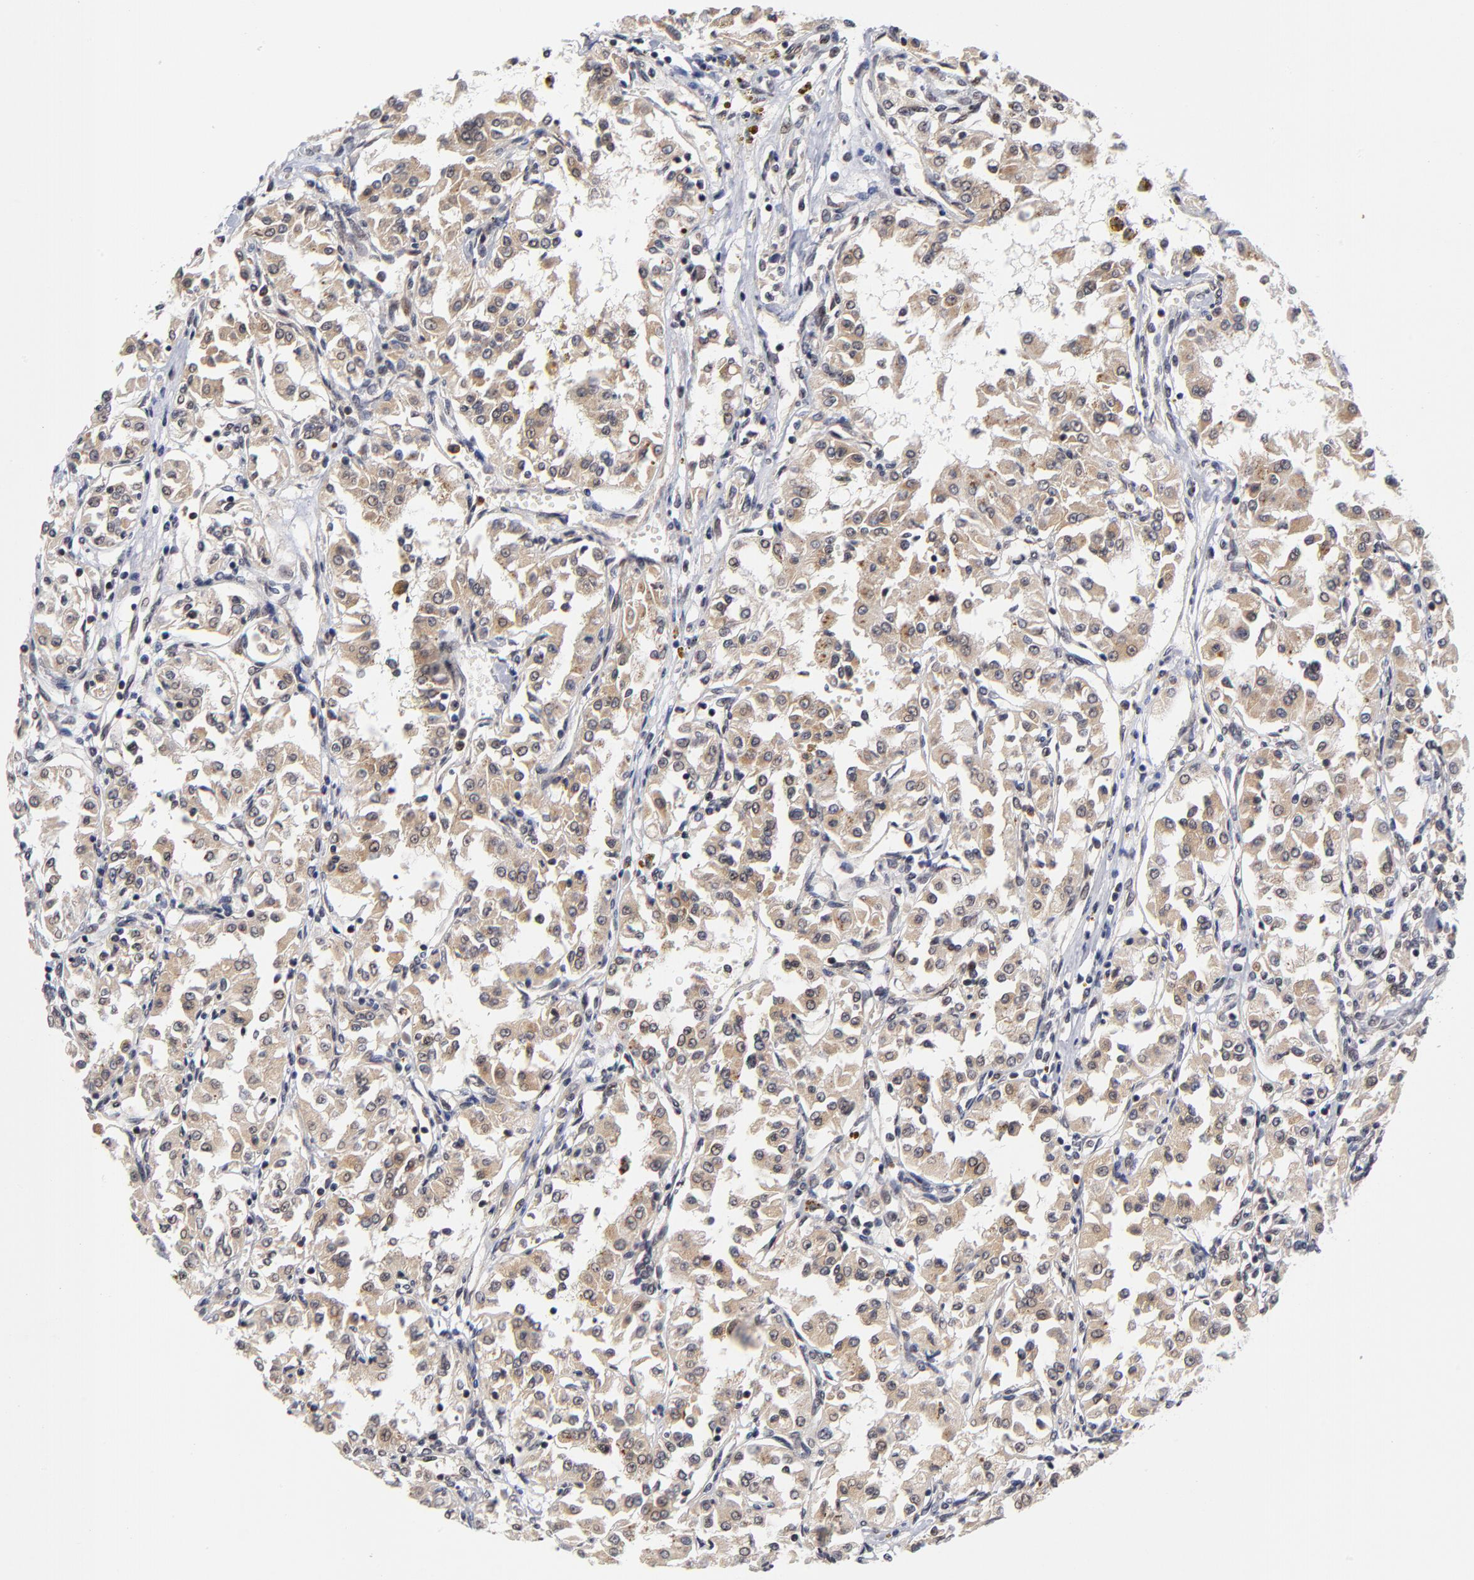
{"staining": {"intensity": "weak", "quantity": ">75%", "location": "cytoplasmic/membranous"}, "tissue": "renal cancer", "cell_type": "Tumor cells", "image_type": "cancer", "snomed": [{"axis": "morphology", "description": "Adenocarcinoma, NOS"}, {"axis": "topography", "description": "Kidney"}], "caption": "Human renal adenocarcinoma stained for a protein (brown) reveals weak cytoplasmic/membranous positive staining in about >75% of tumor cells.", "gene": "ZNF419", "patient": {"sex": "male", "age": 78}}